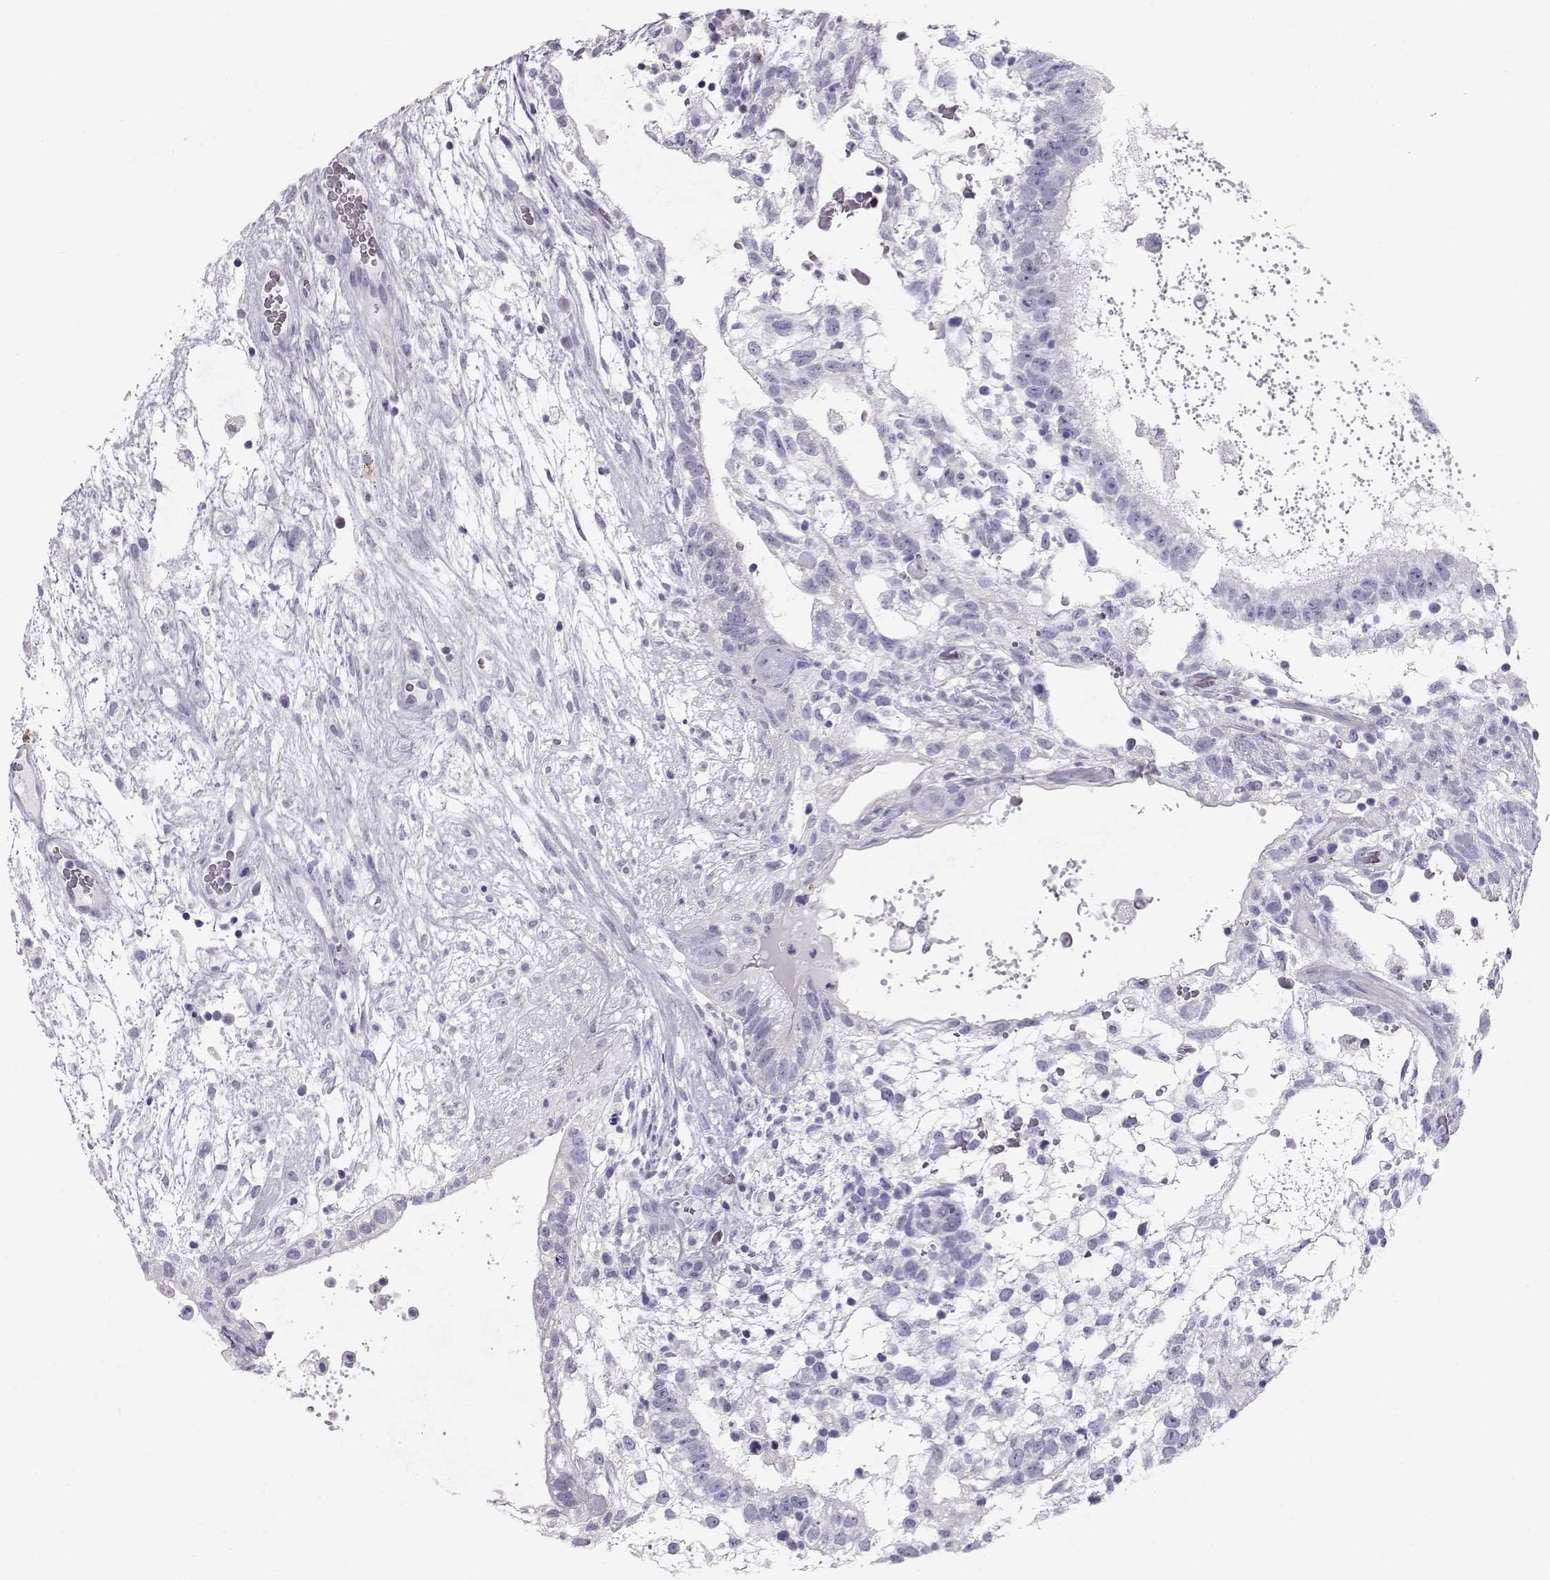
{"staining": {"intensity": "negative", "quantity": "none", "location": "none"}, "tissue": "testis cancer", "cell_type": "Tumor cells", "image_type": "cancer", "snomed": [{"axis": "morphology", "description": "Normal tissue, NOS"}, {"axis": "morphology", "description": "Carcinoma, Embryonal, NOS"}, {"axis": "topography", "description": "Testis"}], "caption": "Tumor cells show no significant protein expression in testis cancer (embryonal carcinoma).", "gene": "RD3", "patient": {"sex": "male", "age": 32}}